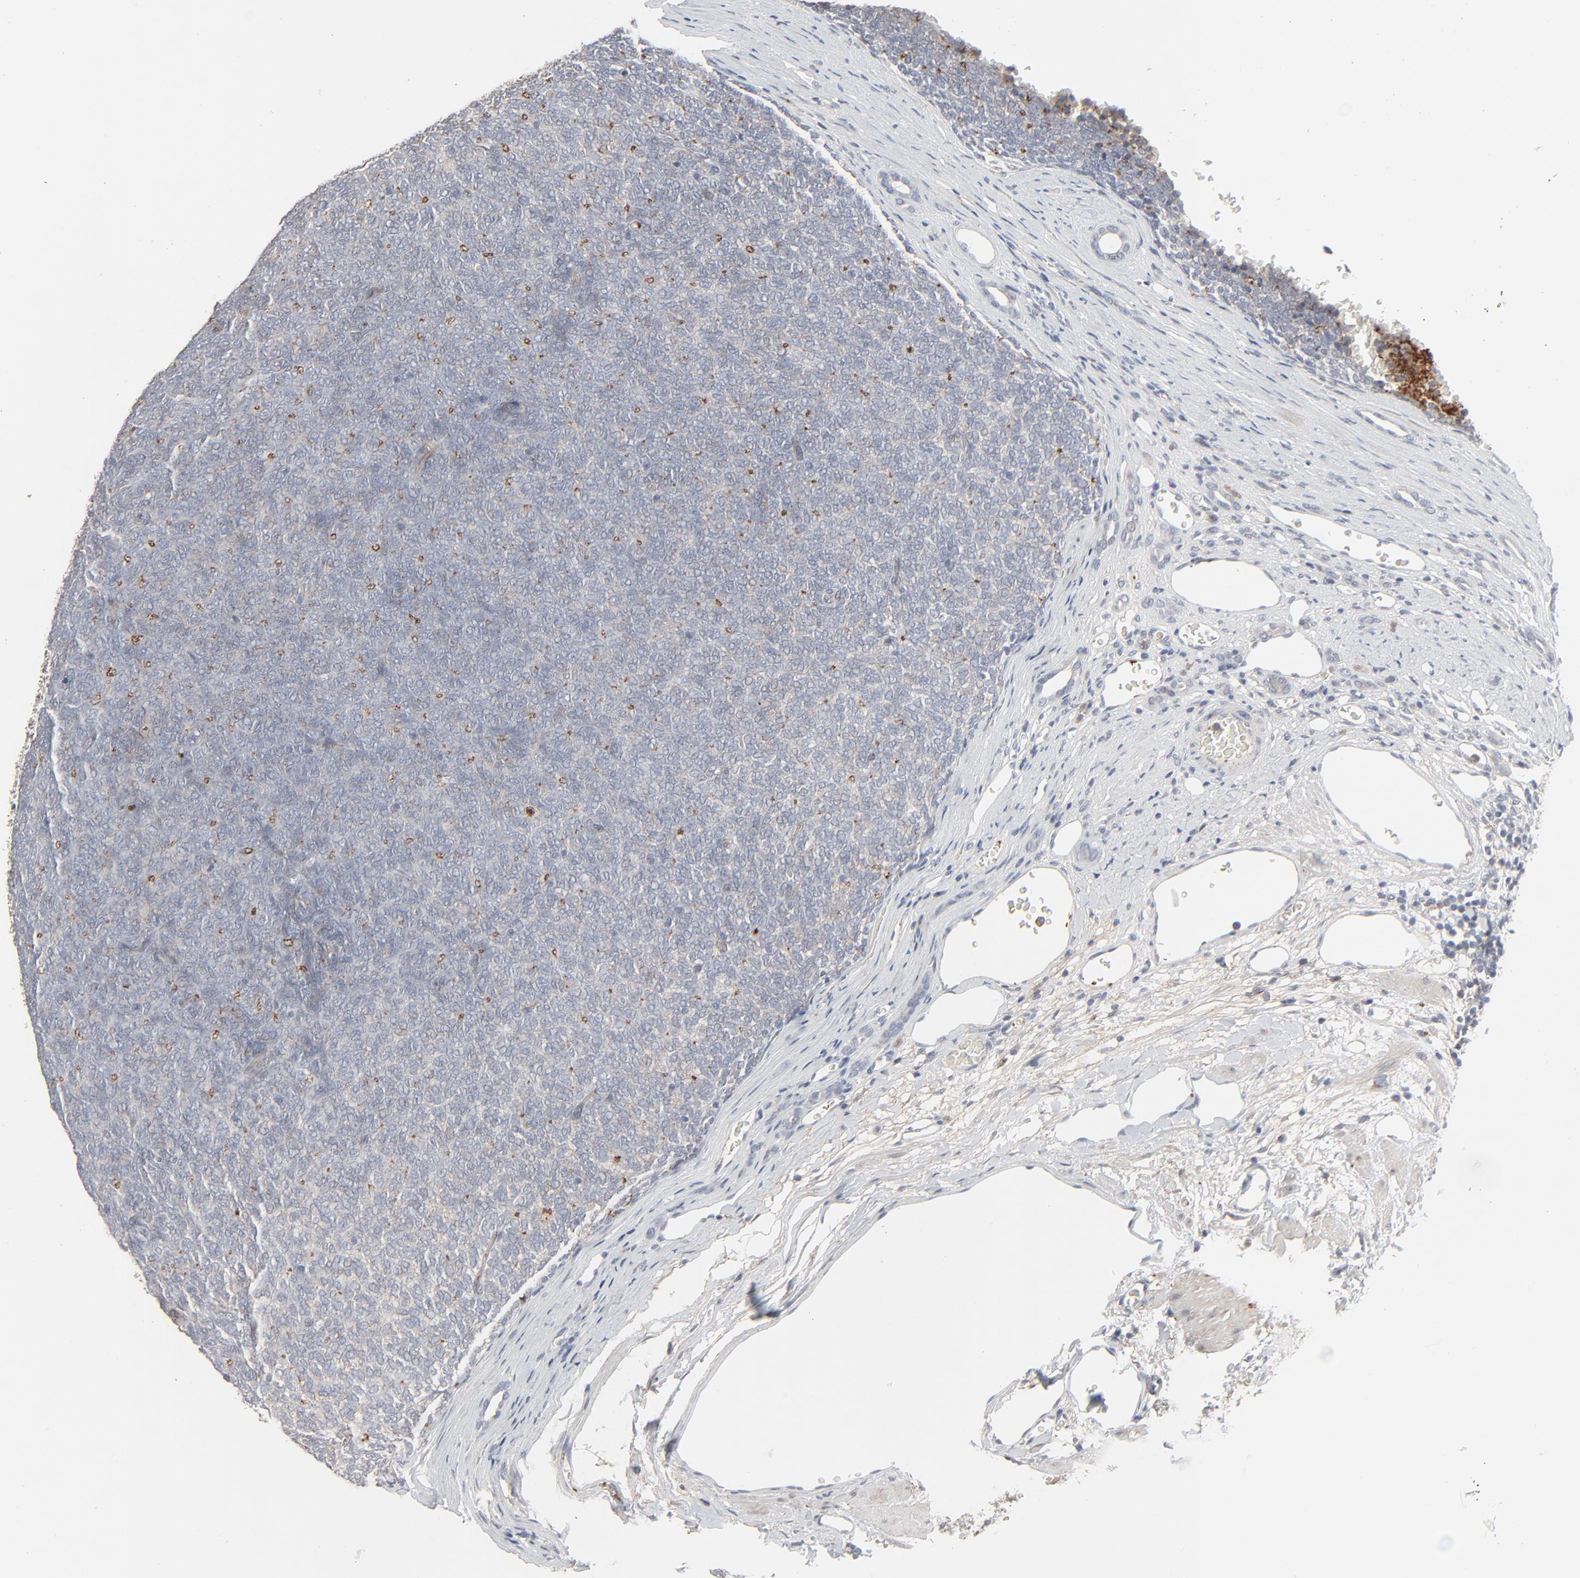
{"staining": {"intensity": "negative", "quantity": "none", "location": "none"}, "tissue": "renal cancer", "cell_type": "Tumor cells", "image_type": "cancer", "snomed": [{"axis": "morphology", "description": "Neoplasm, malignant, NOS"}, {"axis": "topography", "description": "Kidney"}], "caption": "Renal cancer was stained to show a protein in brown. There is no significant positivity in tumor cells. (DAB (3,3'-diaminobenzidine) immunohistochemistry (IHC) visualized using brightfield microscopy, high magnification).", "gene": "JAM3", "patient": {"sex": "male", "age": 28}}